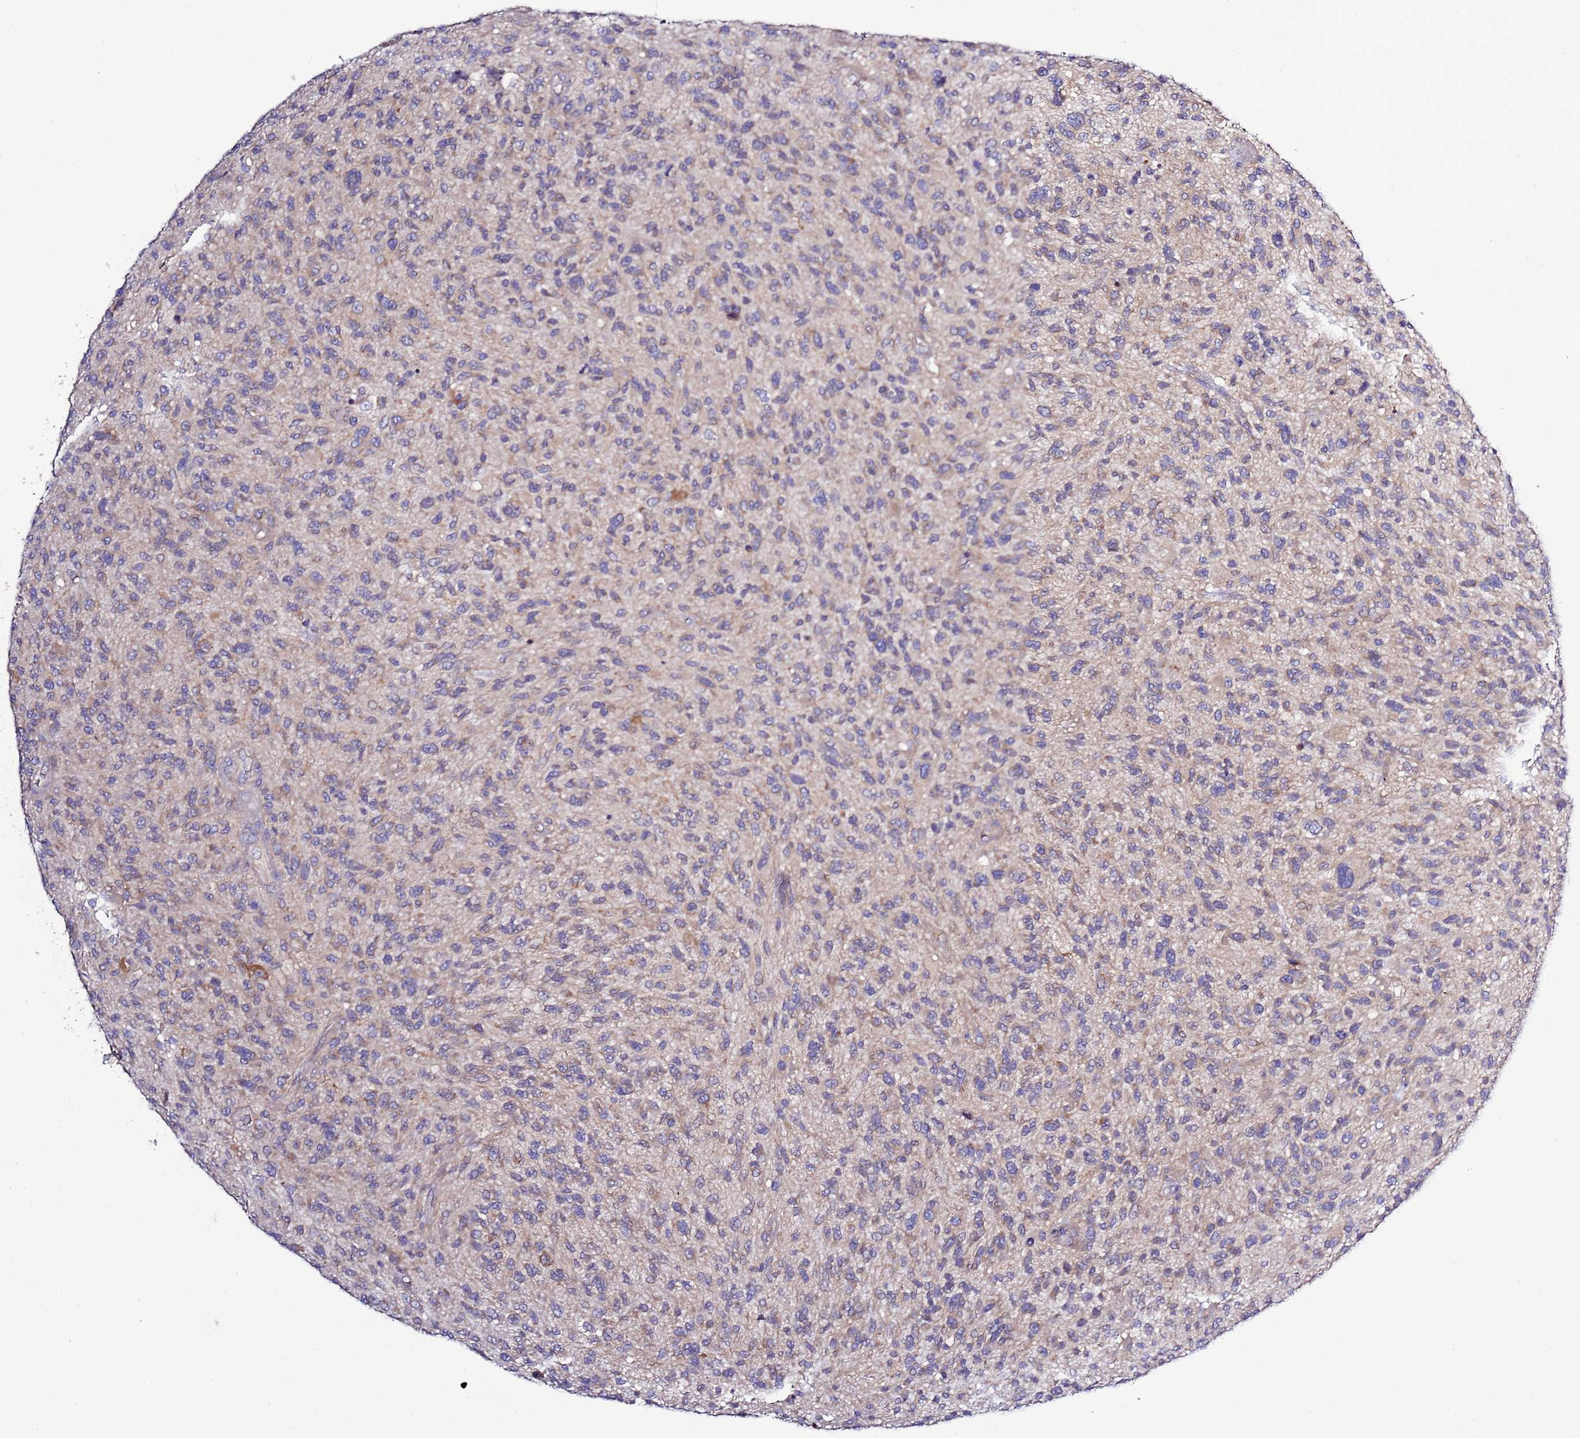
{"staining": {"intensity": "weak", "quantity": "<25%", "location": "cytoplasmic/membranous"}, "tissue": "glioma", "cell_type": "Tumor cells", "image_type": "cancer", "snomed": [{"axis": "morphology", "description": "Glioma, malignant, High grade"}, {"axis": "topography", "description": "Brain"}], "caption": "Tumor cells are negative for protein expression in human high-grade glioma (malignant).", "gene": "SPCS1", "patient": {"sex": "male", "age": 47}}